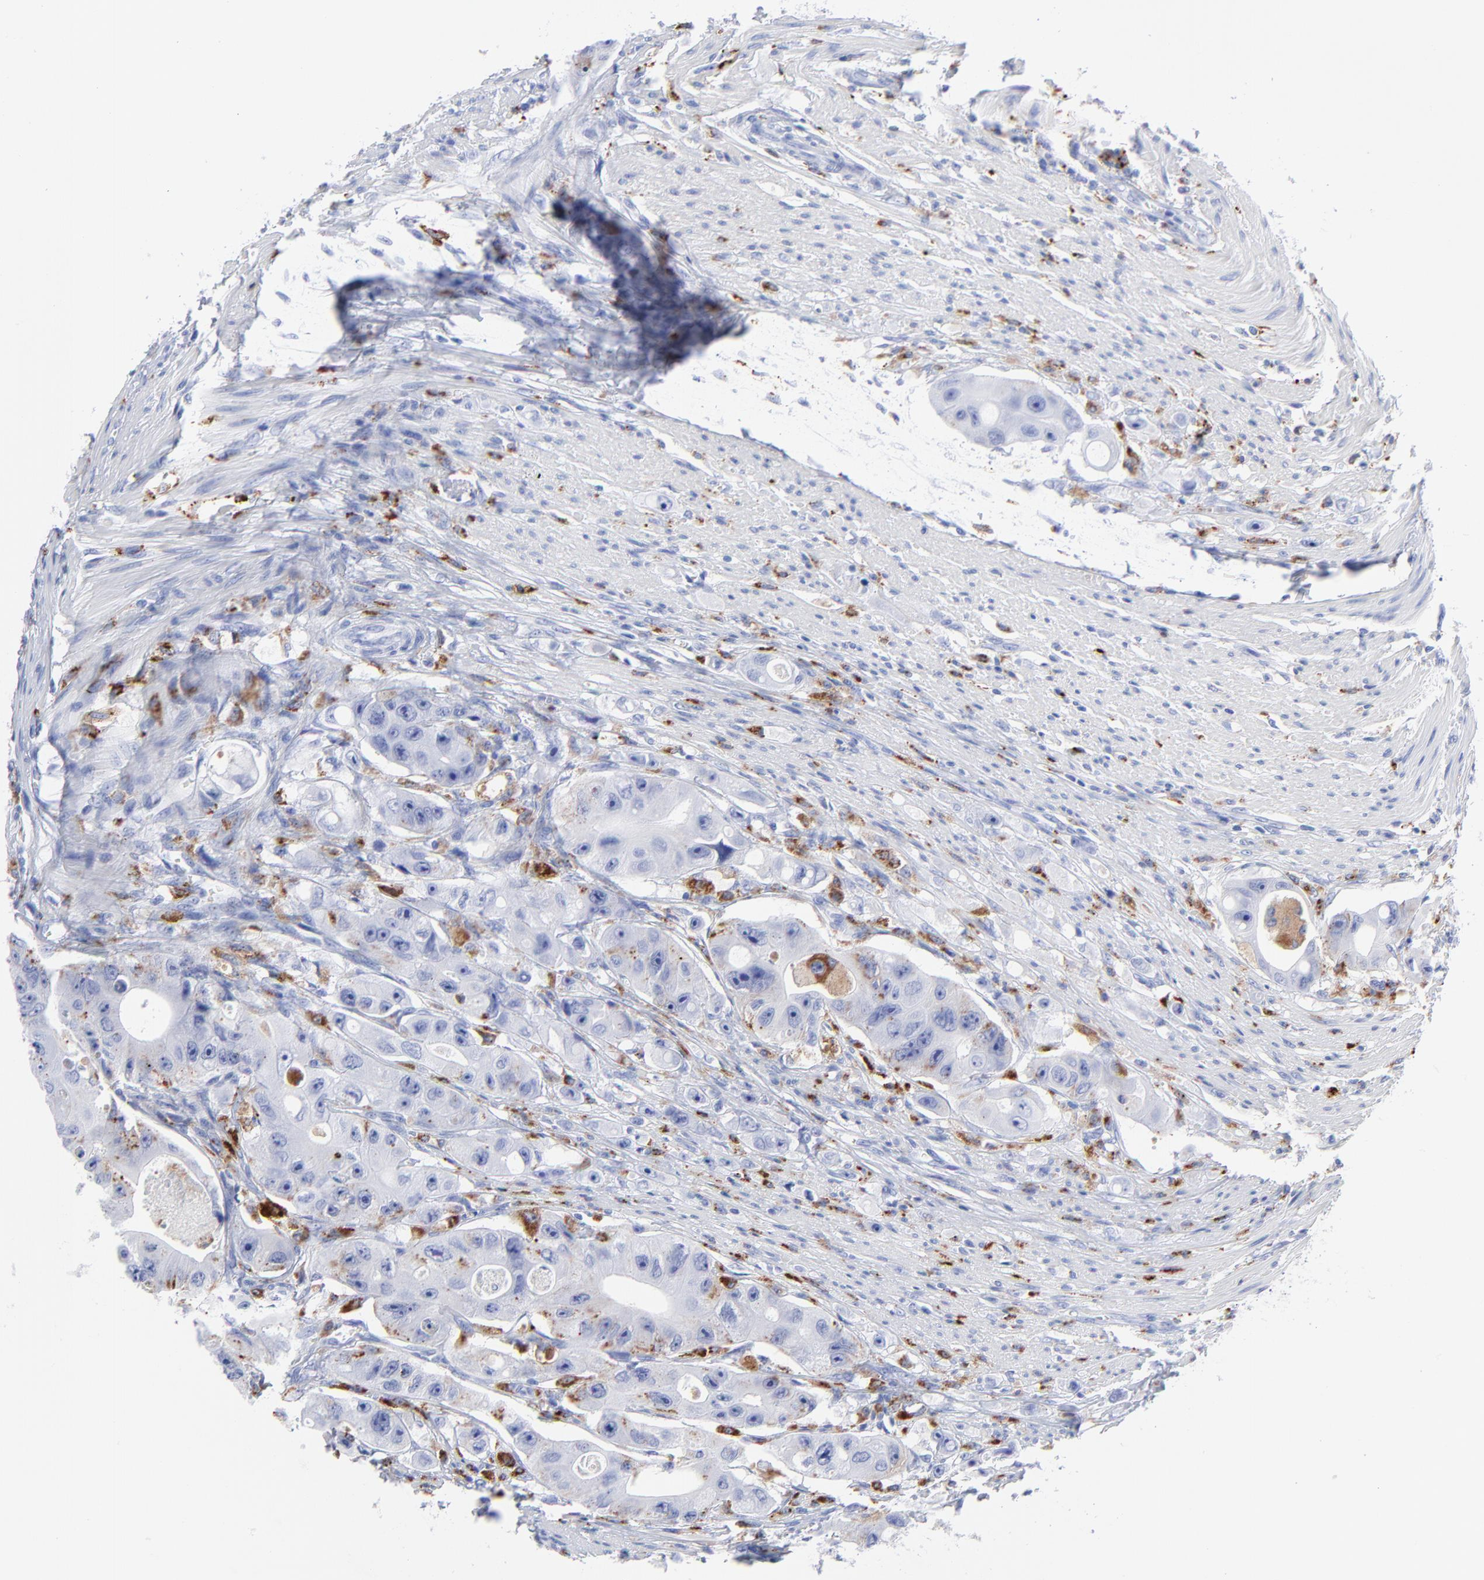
{"staining": {"intensity": "moderate", "quantity": "<25%", "location": "cytoplasmic/membranous"}, "tissue": "colorectal cancer", "cell_type": "Tumor cells", "image_type": "cancer", "snomed": [{"axis": "morphology", "description": "Adenocarcinoma, NOS"}, {"axis": "topography", "description": "Colon"}], "caption": "DAB (3,3'-diaminobenzidine) immunohistochemical staining of human colorectal adenocarcinoma displays moderate cytoplasmic/membranous protein staining in about <25% of tumor cells.", "gene": "CPVL", "patient": {"sex": "female", "age": 46}}